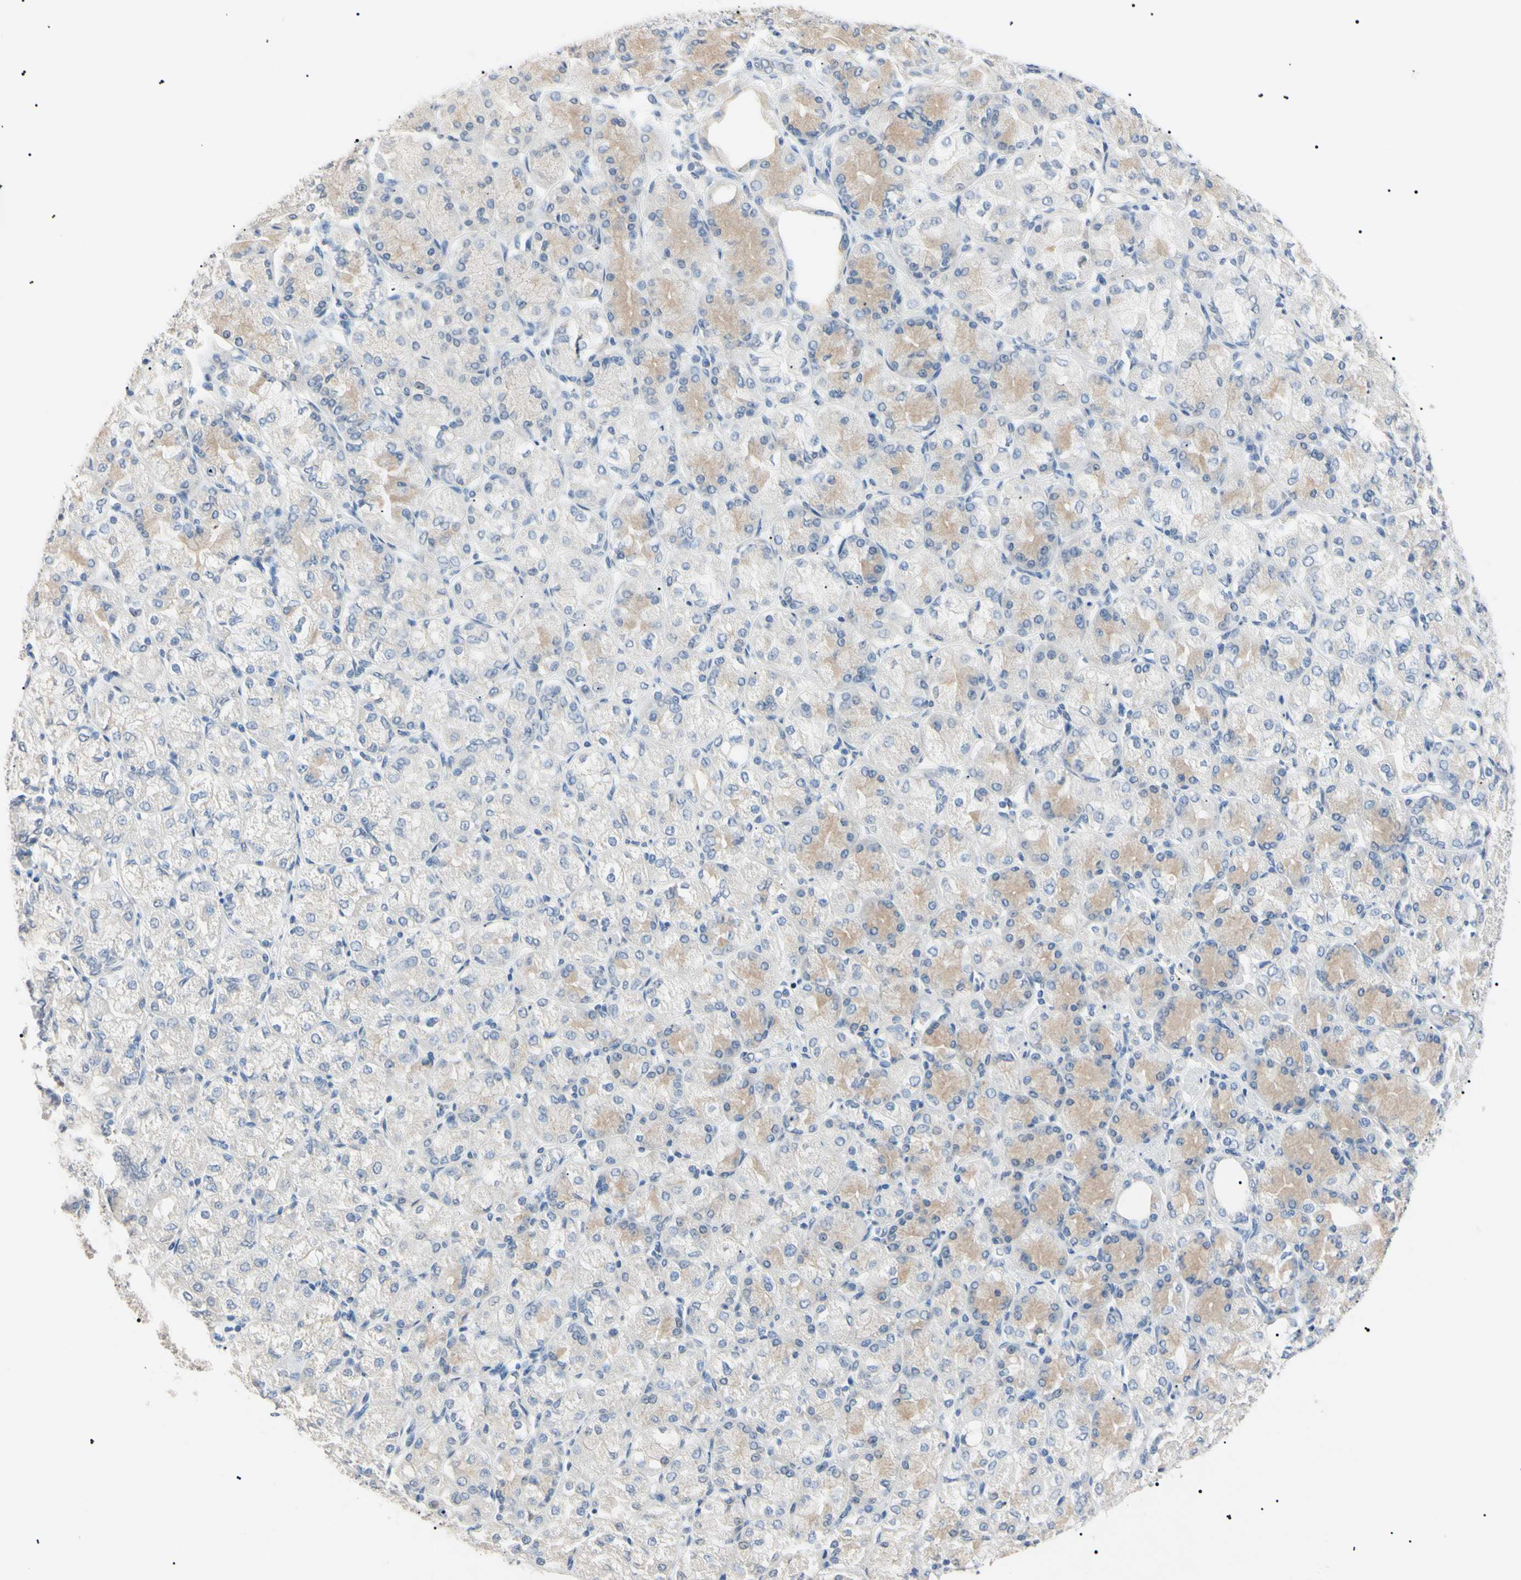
{"staining": {"intensity": "negative", "quantity": "none", "location": "none"}, "tissue": "stomach cancer", "cell_type": "Tumor cells", "image_type": "cancer", "snomed": [{"axis": "morphology", "description": "Normal tissue, NOS"}, {"axis": "morphology", "description": "Adenocarcinoma, NOS"}, {"axis": "morphology", "description": "Adenocarcinoma, High grade"}, {"axis": "topography", "description": "Stomach, upper"}, {"axis": "topography", "description": "Stomach"}], "caption": "IHC histopathology image of stomach cancer (adenocarcinoma) stained for a protein (brown), which exhibits no positivity in tumor cells.", "gene": "CGB3", "patient": {"sex": "female", "age": 65}}